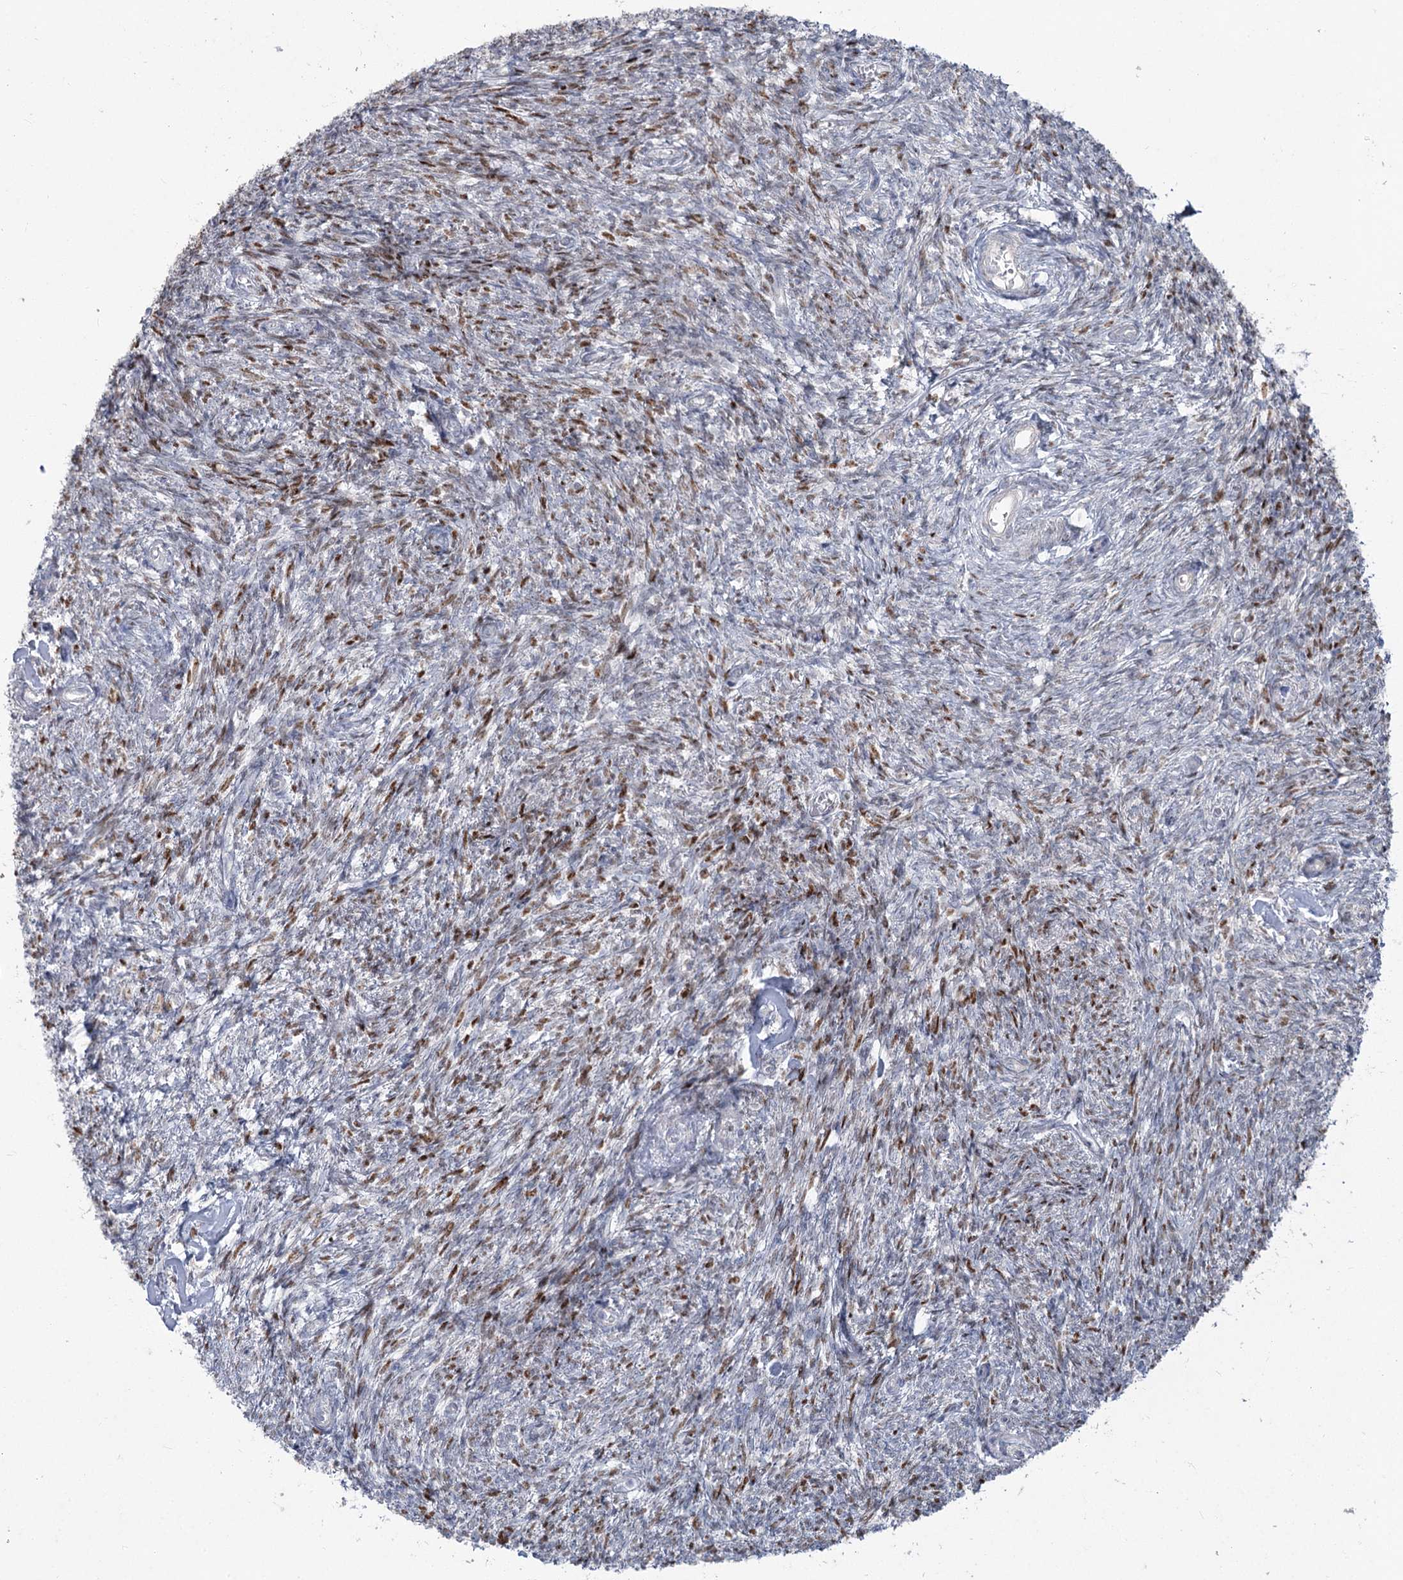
{"staining": {"intensity": "moderate", "quantity": "25%-75%", "location": "nuclear"}, "tissue": "ovary", "cell_type": "Ovarian stroma cells", "image_type": "normal", "snomed": [{"axis": "morphology", "description": "Normal tissue, NOS"}, {"axis": "topography", "description": "Ovary"}], "caption": "The image demonstrates immunohistochemical staining of benign ovary. There is moderate nuclear expression is present in approximately 25%-75% of ovarian stroma cells.", "gene": "ABITRAM", "patient": {"sex": "female", "age": 44}}